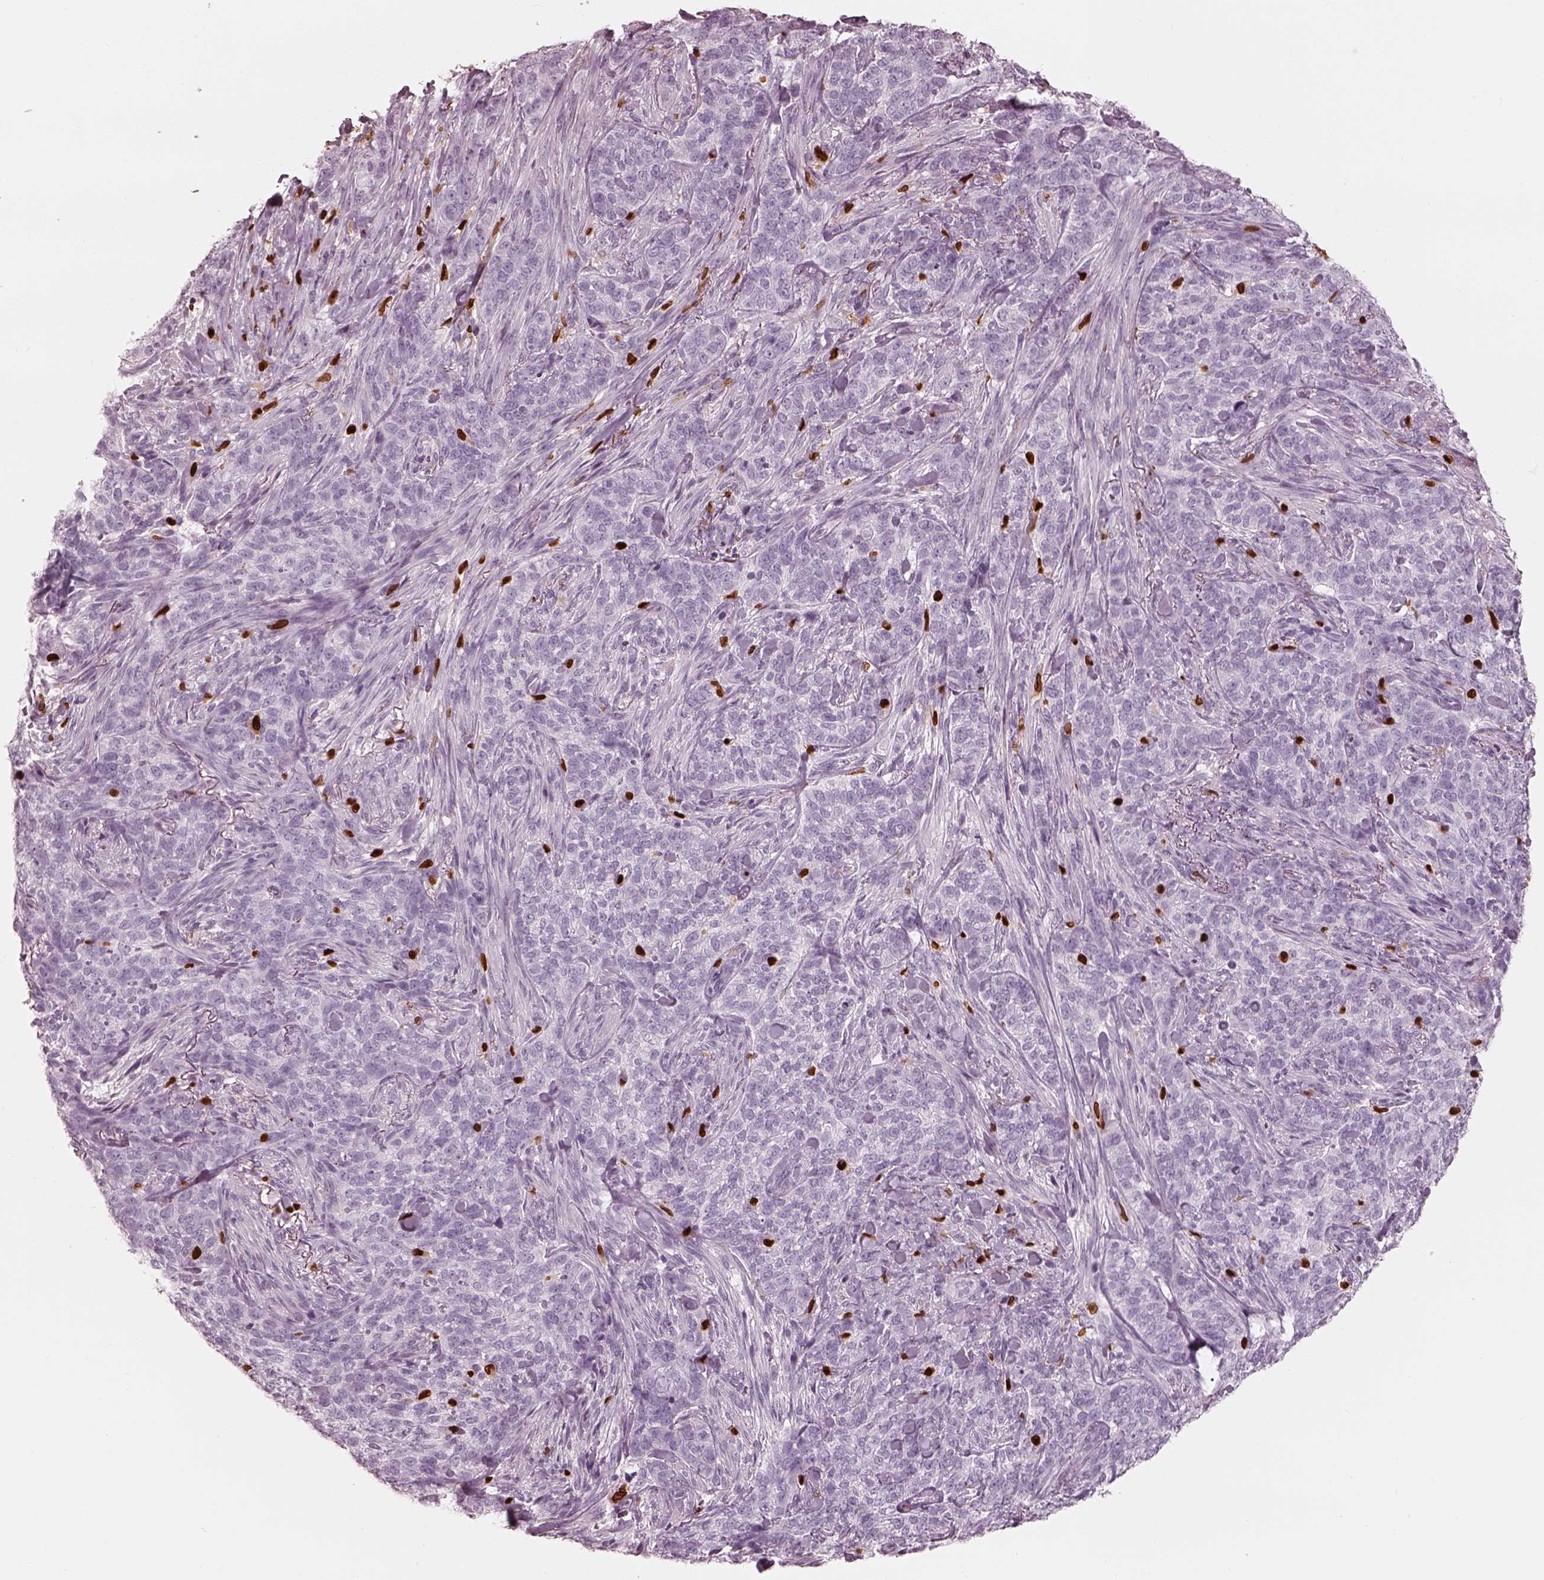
{"staining": {"intensity": "negative", "quantity": "none", "location": "none"}, "tissue": "skin cancer", "cell_type": "Tumor cells", "image_type": "cancer", "snomed": [{"axis": "morphology", "description": "Basal cell carcinoma"}, {"axis": "topography", "description": "Skin"}], "caption": "Immunohistochemistry image of neoplastic tissue: skin cancer stained with DAB reveals no significant protein staining in tumor cells.", "gene": "ALOX5", "patient": {"sex": "female", "age": 69}}